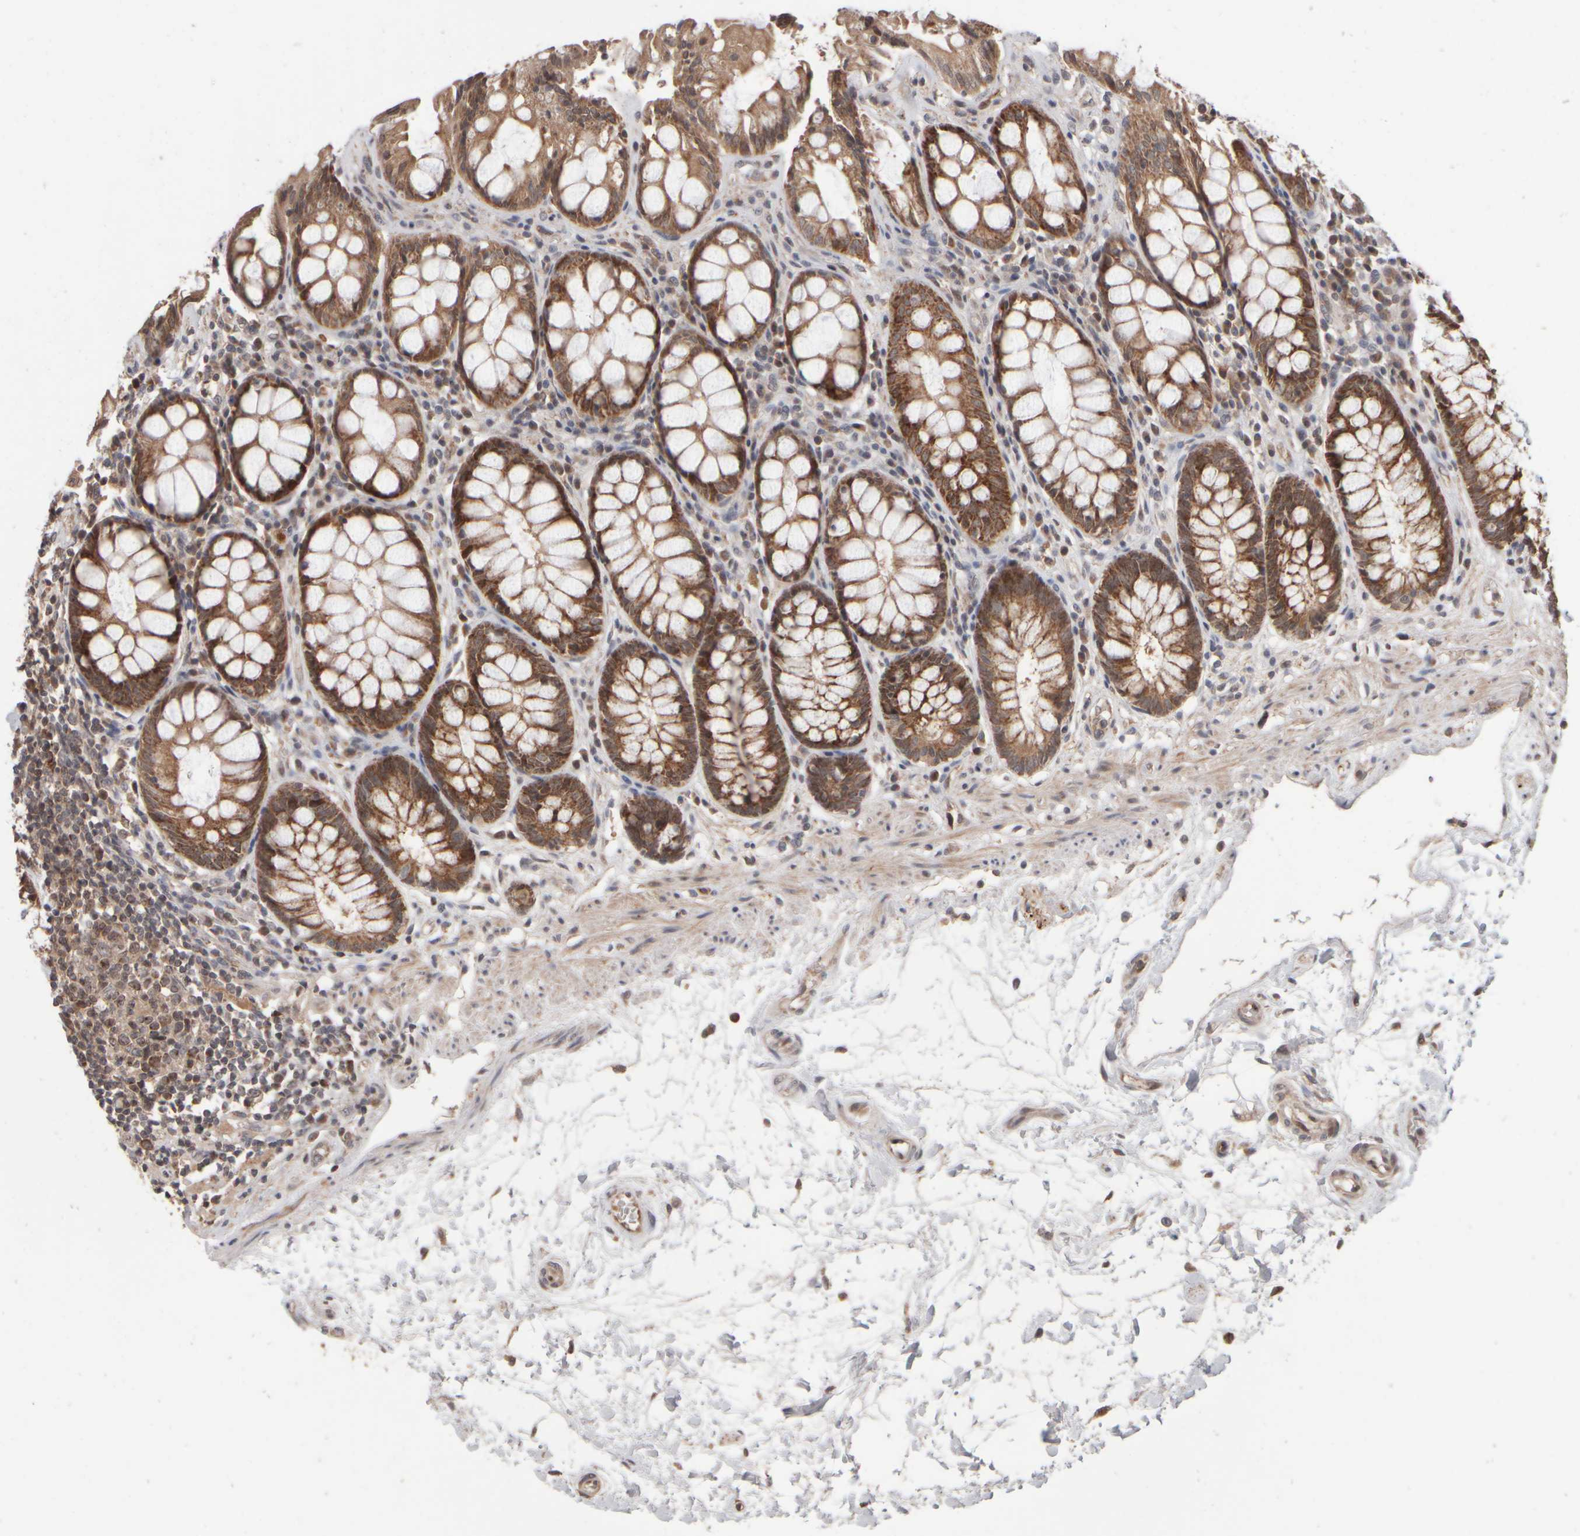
{"staining": {"intensity": "strong", "quantity": ">75%", "location": "cytoplasmic/membranous"}, "tissue": "rectum", "cell_type": "Glandular cells", "image_type": "normal", "snomed": [{"axis": "morphology", "description": "Normal tissue, NOS"}, {"axis": "topography", "description": "Rectum"}], "caption": "Immunohistochemical staining of benign human rectum reveals strong cytoplasmic/membranous protein positivity in about >75% of glandular cells.", "gene": "ABHD11", "patient": {"sex": "male", "age": 64}}